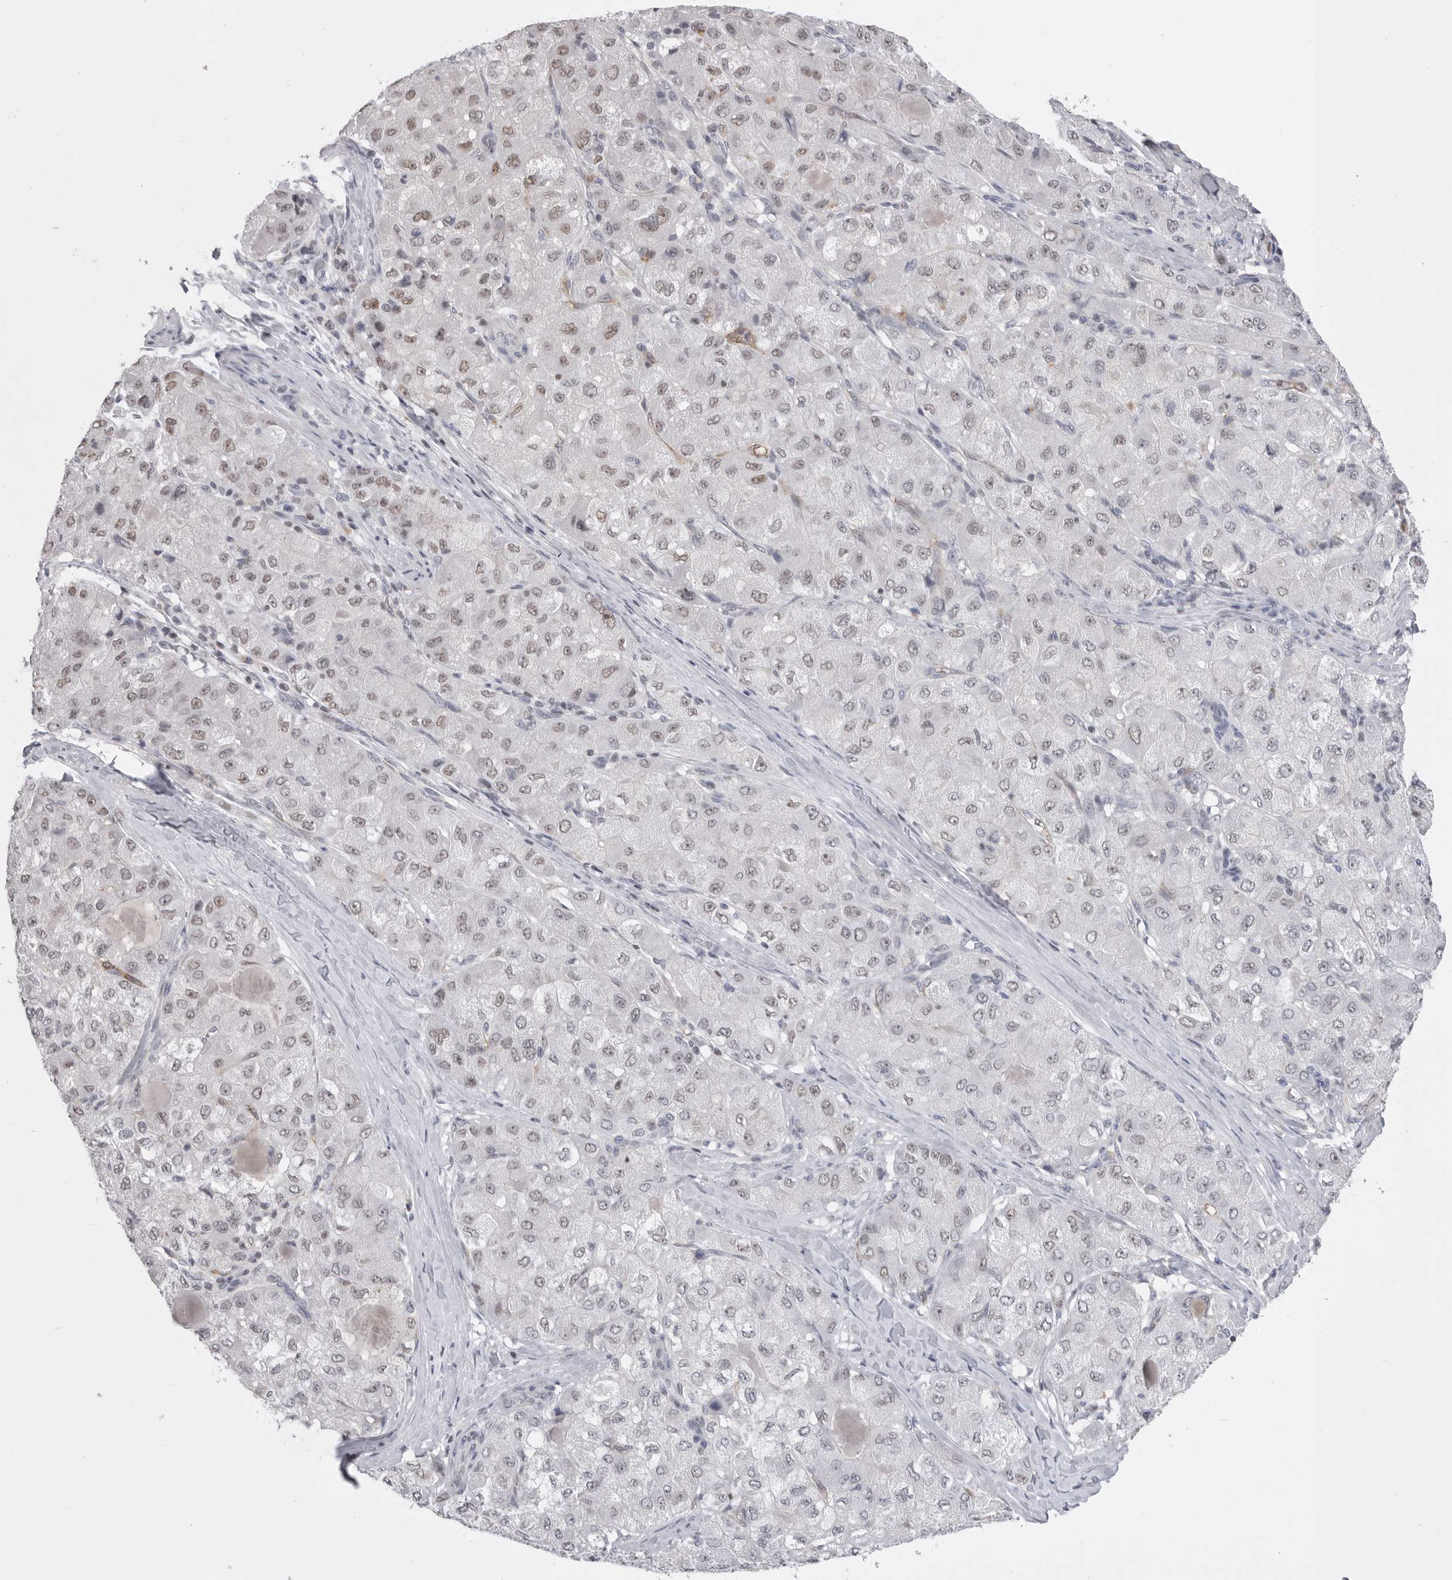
{"staining": {"intensity": "weak", "quantity": "25%-75%", "location": "nuclear"}, "tissue": "liver cancer", "cell_type": "Tumor cells", "image_type": "cancer", "snomed": [{"axis": "morphology", "description": "Carcinoma, Hepatocellular, NOS"}, {"axis": "topography", "description": "Liver"}], "caption": "Immunohistochemical staining of liver cancer (hepatocellular carcinoma) reveals weak nuclear protein expression in about 25%-75% of tumor cells.", "gene": "ZBTB7B", "patient": {"sex": "male", "age": 80}}